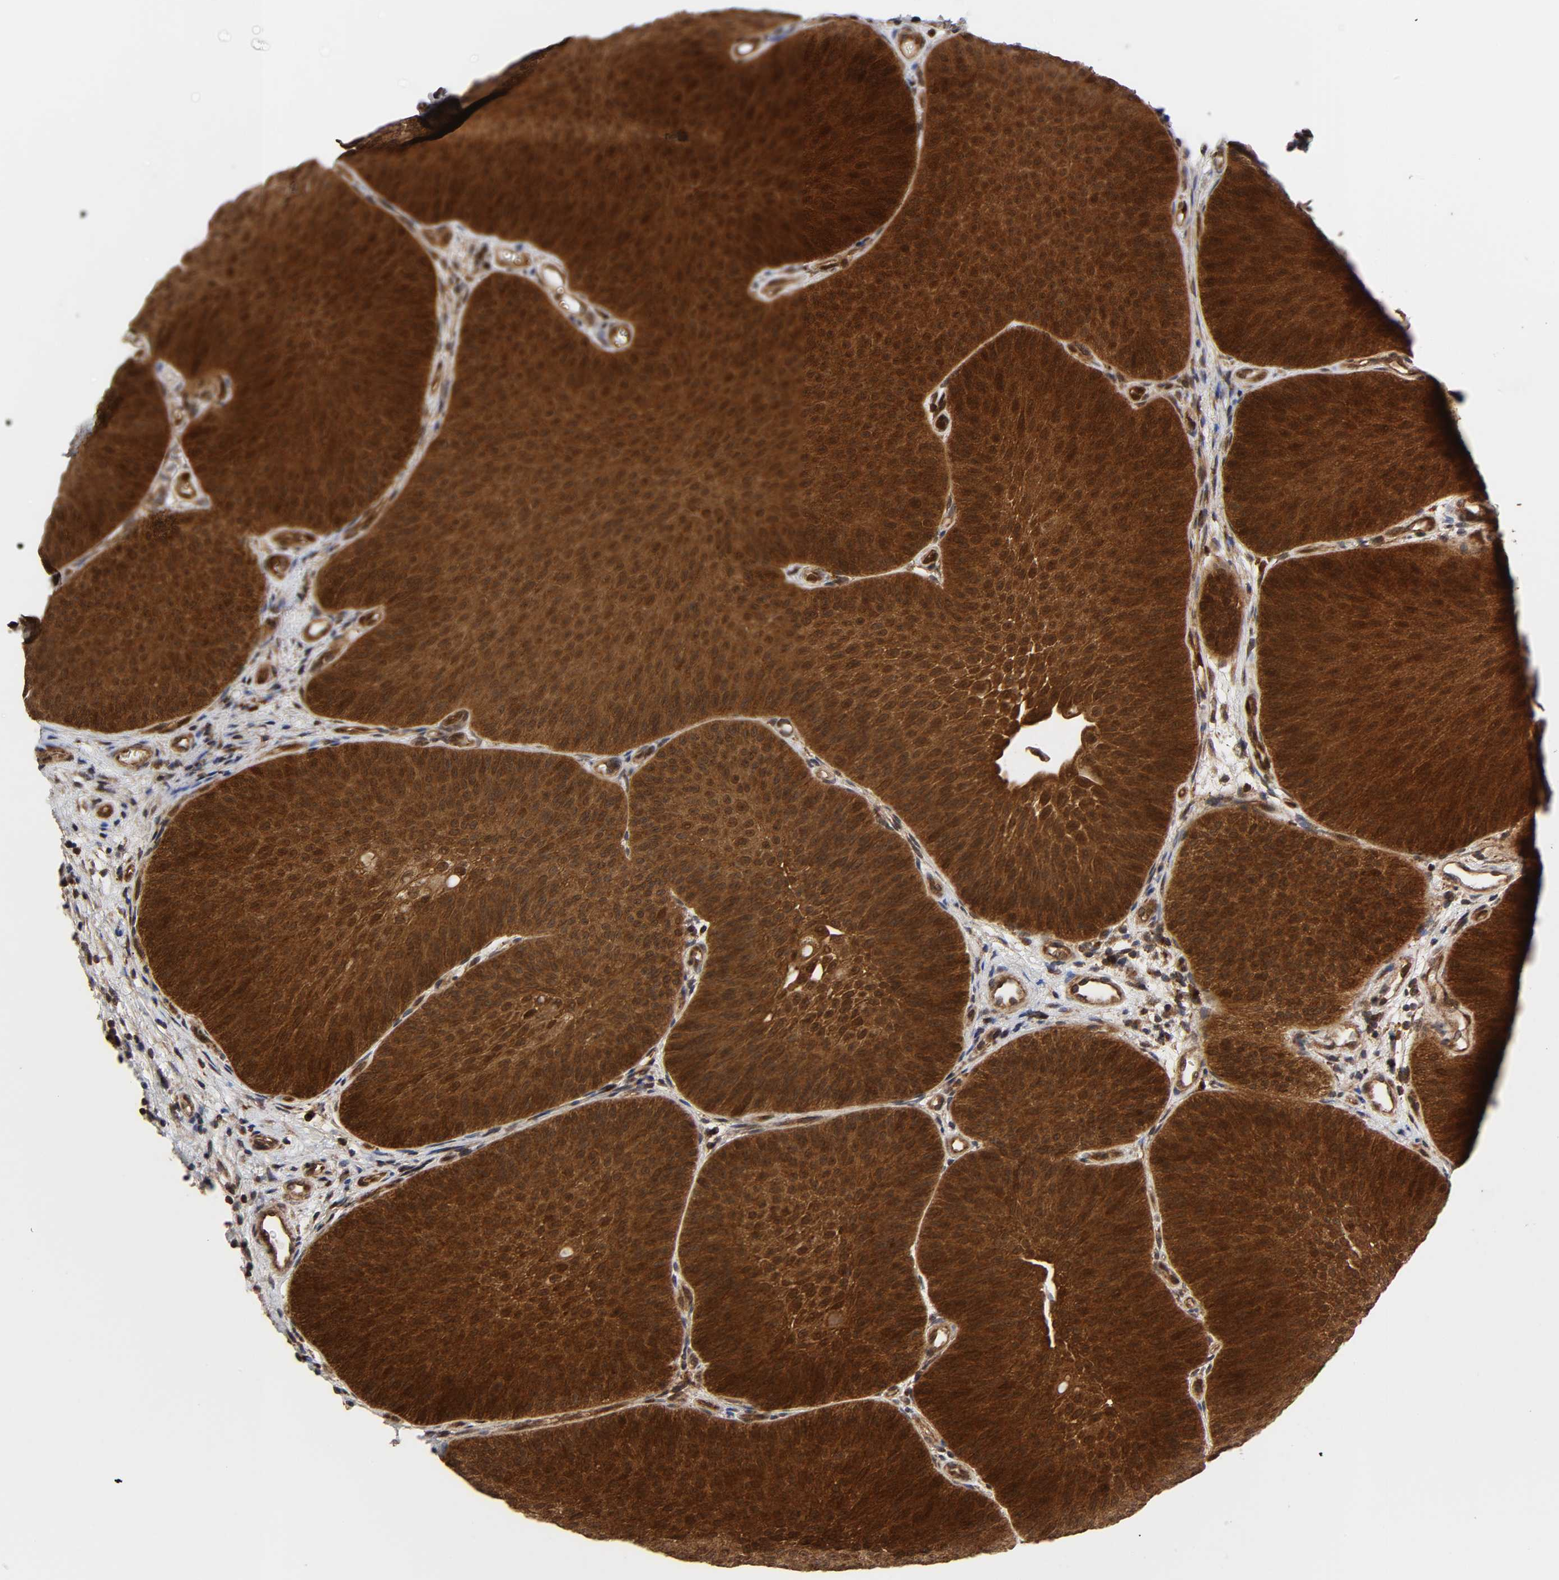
{"staining": {"intensity": "strong", "quantity": ">75%", "location": "cytoplasmic/membranous,nuclear"}, "tissue": "urothelial cancer", "cell_type": "Tumor cells", "image_type": "cancer", "snomed": [{"axis": "morphology", "description": "Urothelial carcinoma, Low grade"}, {"axis": "topography", "description": "Urinary bladder"}], "caption": "Brown immunohistochemical staining in human urothelial cancer reveals strong cytoplasmic/membranous and nuclear expression in about >75% of tumor cells. Using DAB (3,3'-diaminobenzidine) (brown) and hematoxylin (blue) stains, captured at high magnification using brightfield microscopy.", "gene": "CASP9", "patient": {"sex": "female", "age": 60}}